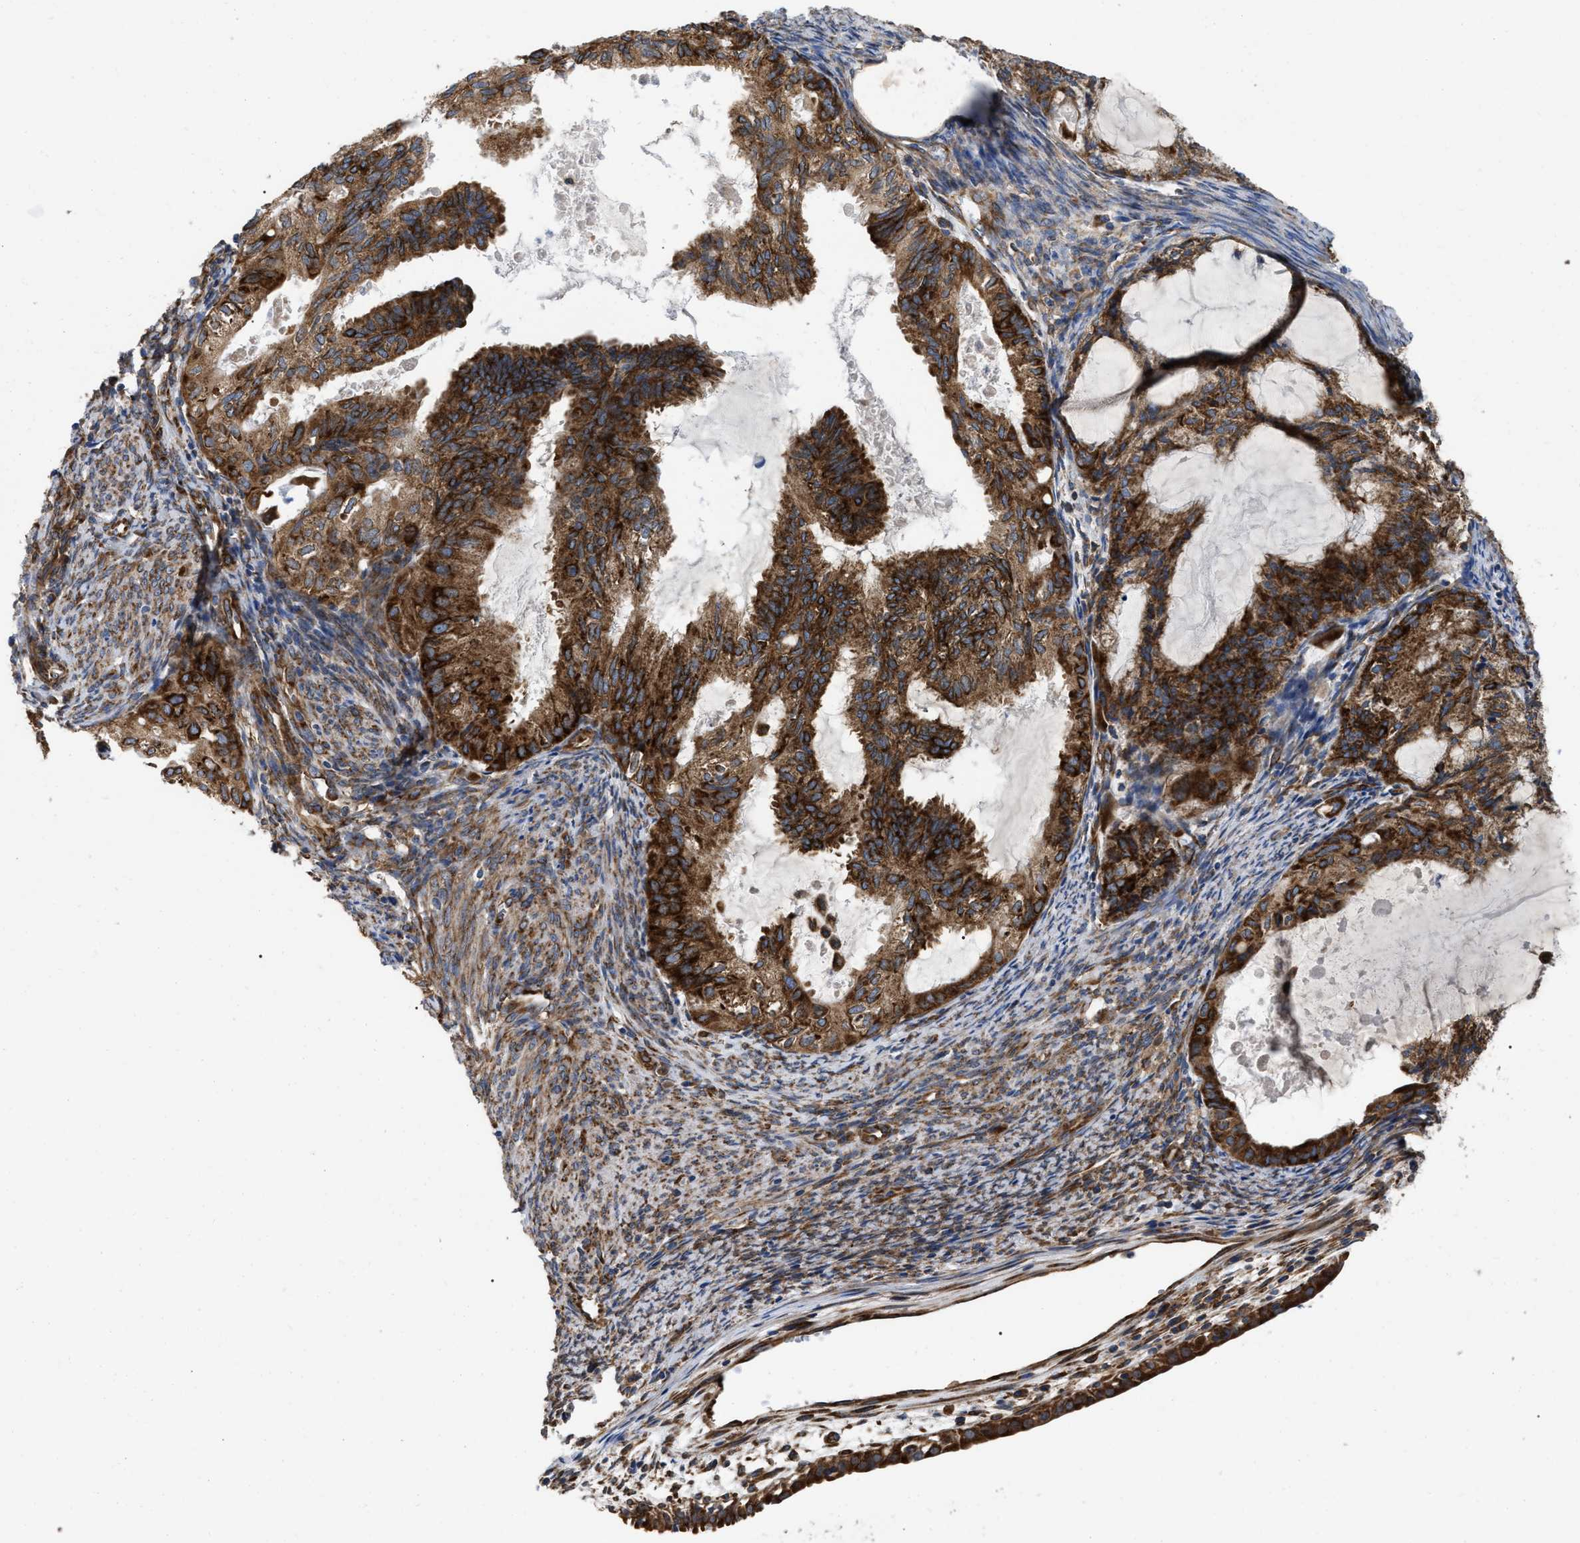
{"staining": {"intensity": "strong", "quantity": ">75%", "location": "cytoplasmic/membranous"}, "tissue": "cervical cancer", "cell_type": "Tumor cells", "image_type": "cancer", "snomed": [{"axis": "morphology", "description": "Normal tissue, NOS"}, {"axis": "morphology", "description": "Adenocarcinoma, NOS"}, {"axis": "topography", "description": "Cervix"}, {"axis": "topography", "description": "Endometrium"}], "caption": "A histopathology image of cervical cancer stained for a protein reveals strong cytoplasmic/membranous brown staining in tumor cells.", "gene": "FAM120A", "patient": {"sex": "female", "age": 86}}